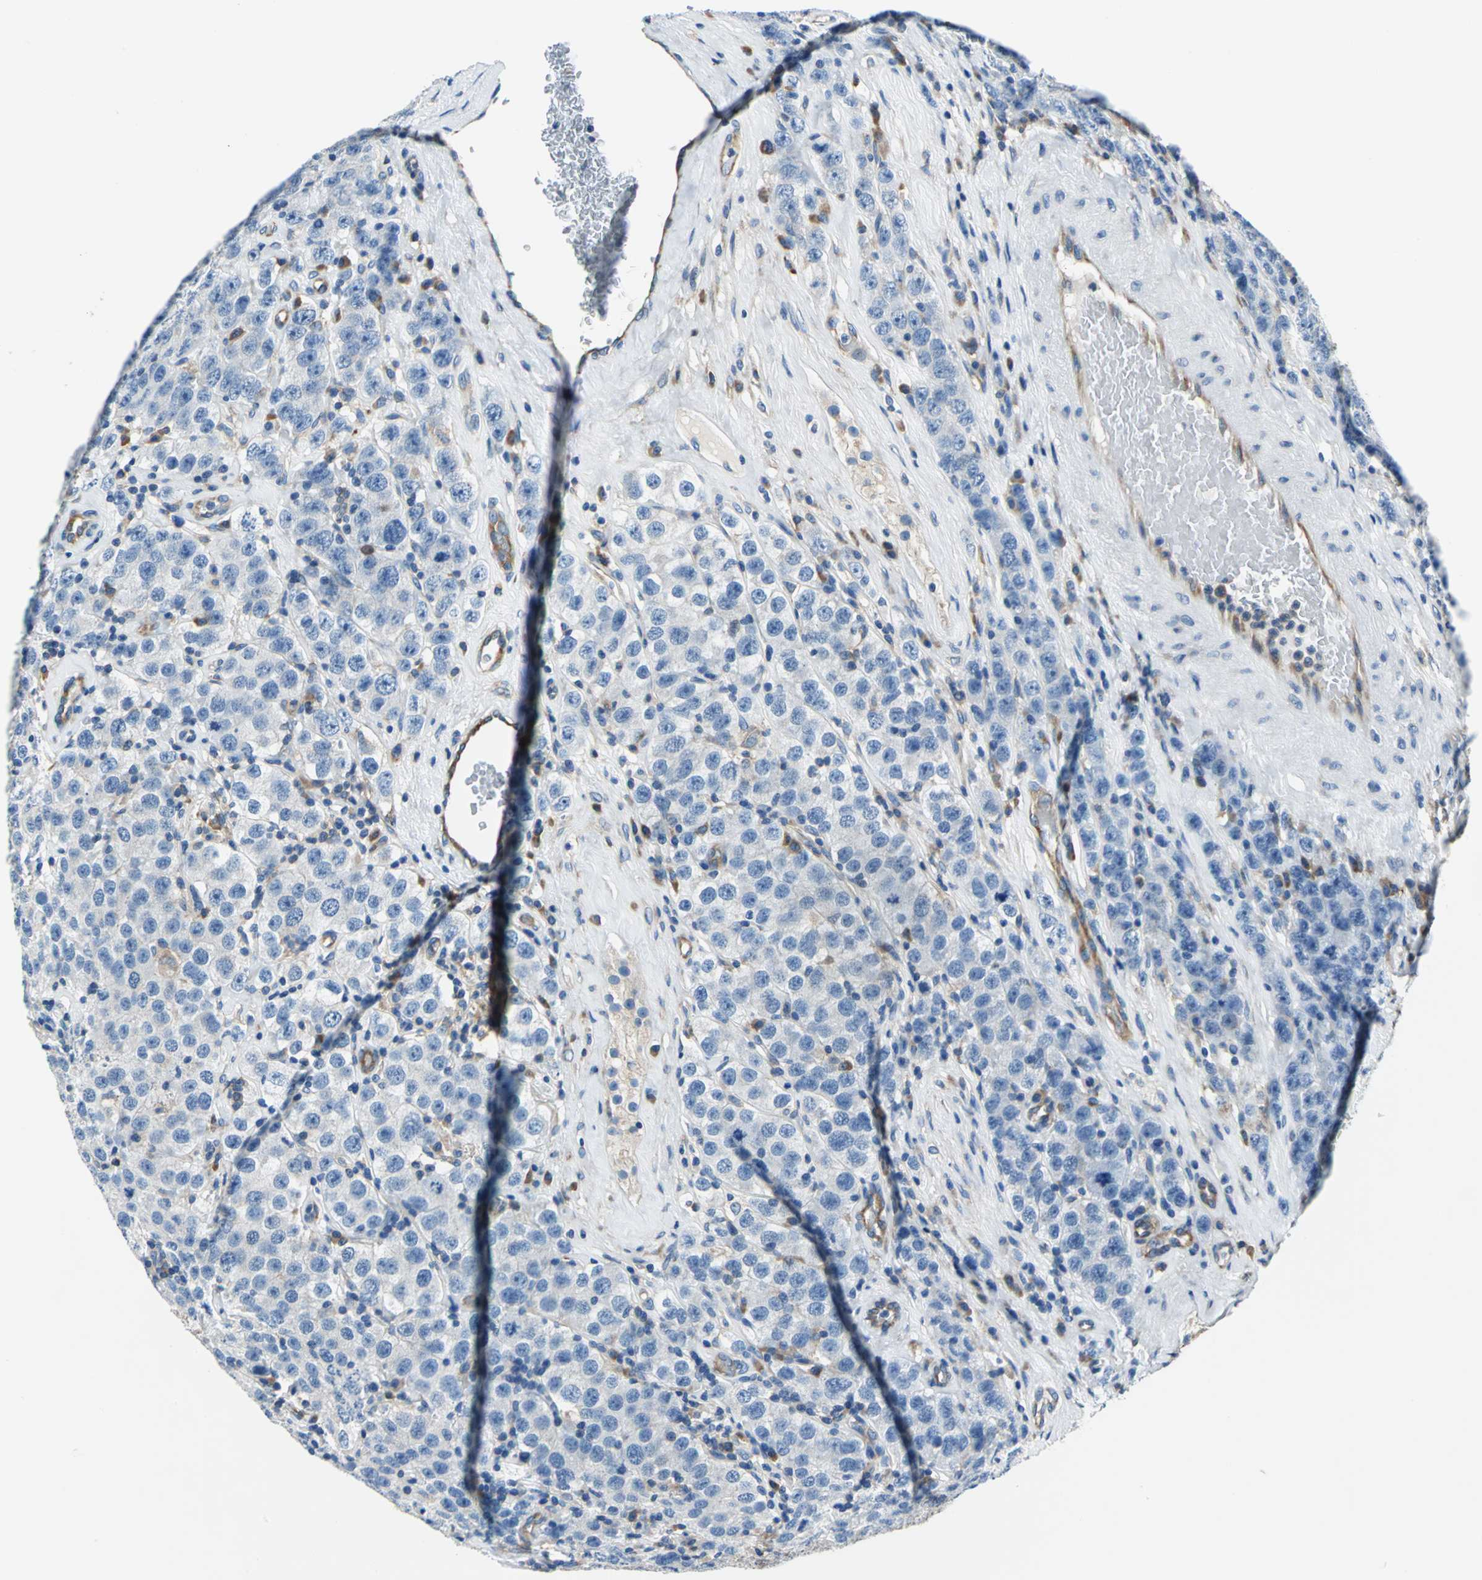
{"staining": {"intensity": "negative", "quantity": "none", "location": "none"}, "tissue": "testis cancer", "cell_type": "Tumor cells", "image_type": "cancer", "snomed": [{"axis": "morphology", "description": "Seminoma, NOS"}, {"axis": "topography", "description": "Testis"}], "caption": "Immunohistochemistry histopathology image of seminoma (testis) stained for a protein (brown), which reveals no staining in tumor cells.", "gene": "TRIM25", "patient": {"sex": "male", "age": 52}}